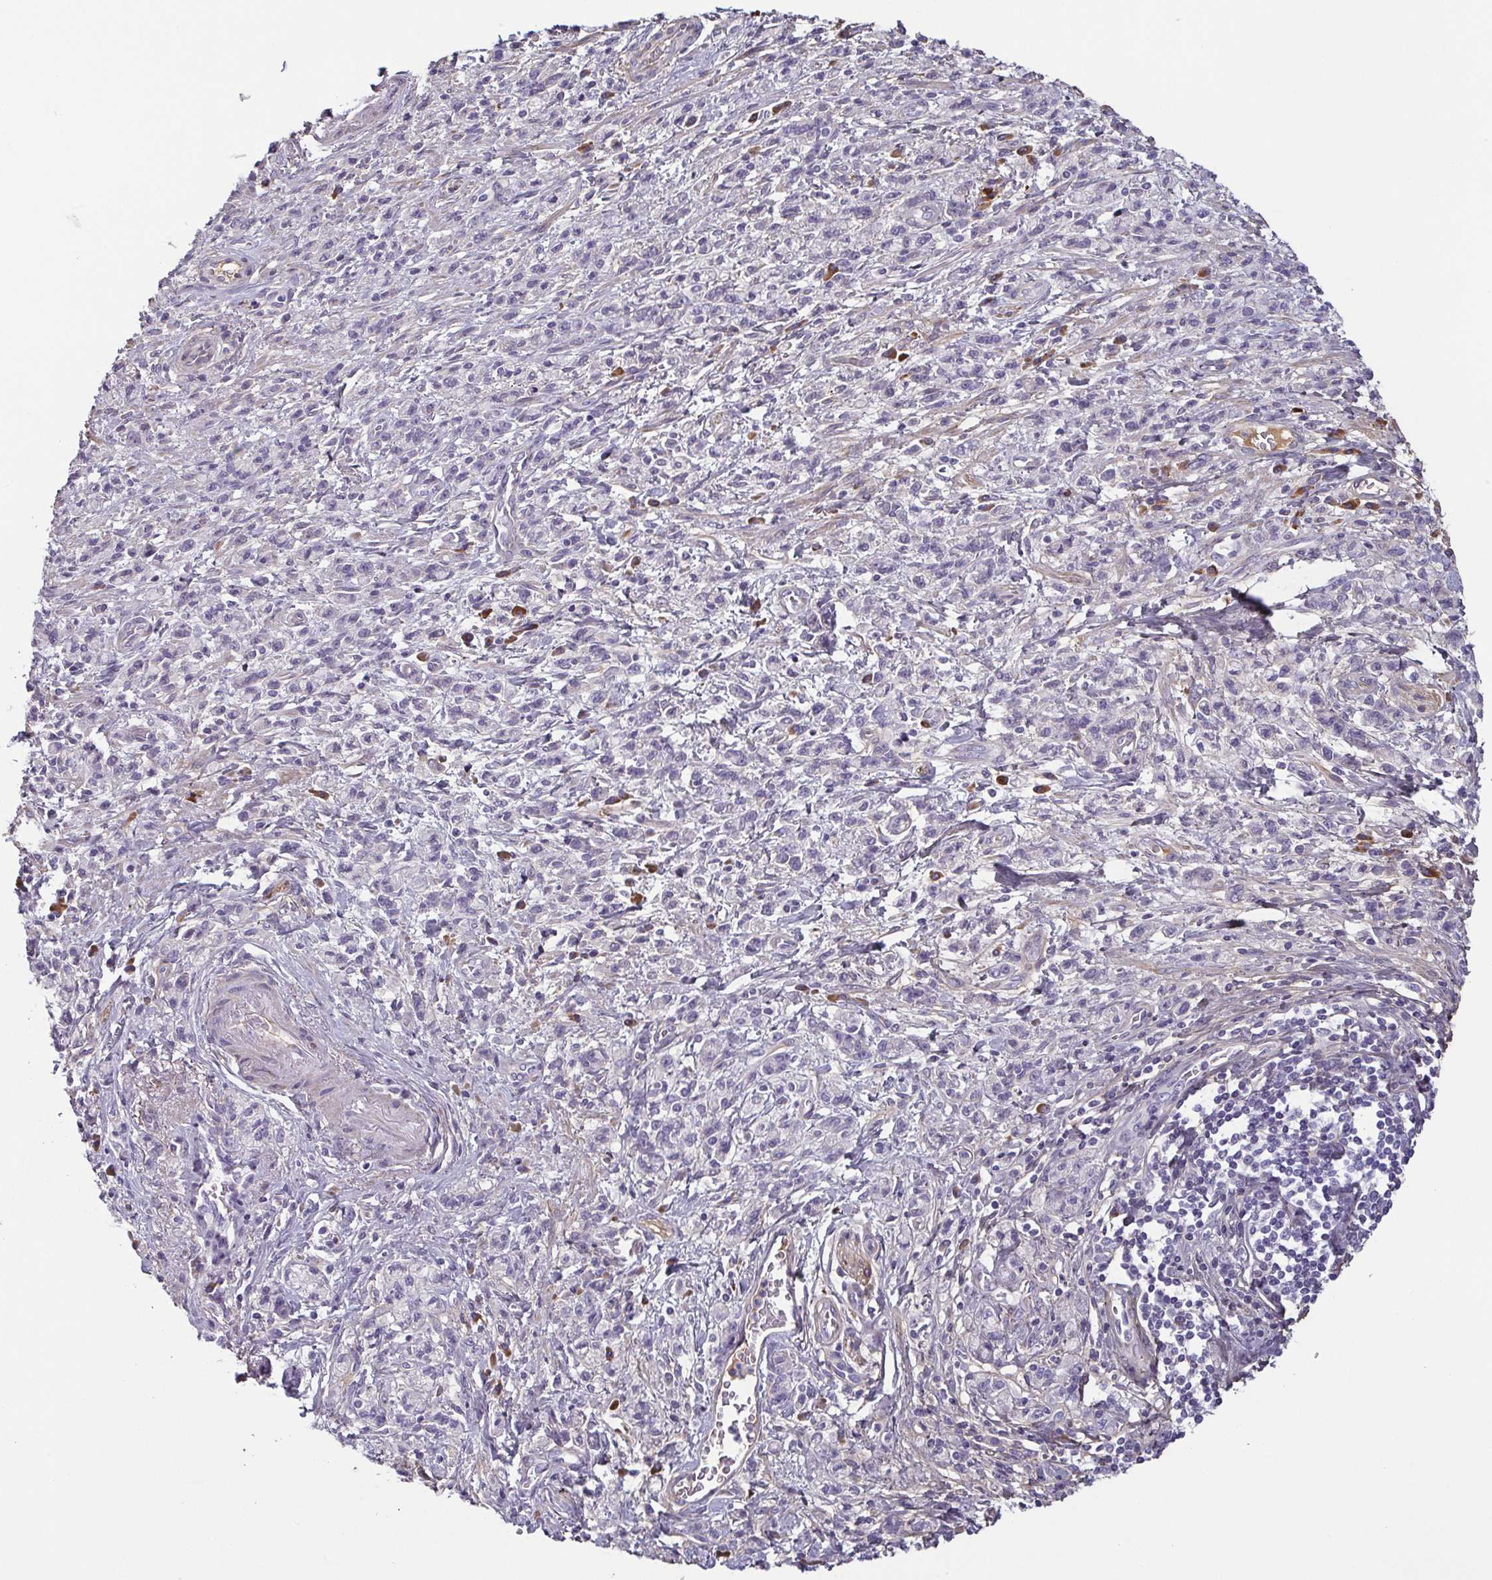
{"staining": {"intensity": "negative", "quantity": "none", "location": "none"}, "tissue": "stomach cancer", "cell_type": "Tumor cells", "image_type": "cancer", "snomed": [{"axis": "morphology", "description": "Adenocarcinoma, NOS"}, {"axis": "topography", "description": "Stomach"}], "caption": "Tumor cells show no significant expression in stomach adenocarcinoma. (DAB immunohistochemistry, high magnification).", "gene": "ECM1", "patient": {"sex": "male", "age": 77}}